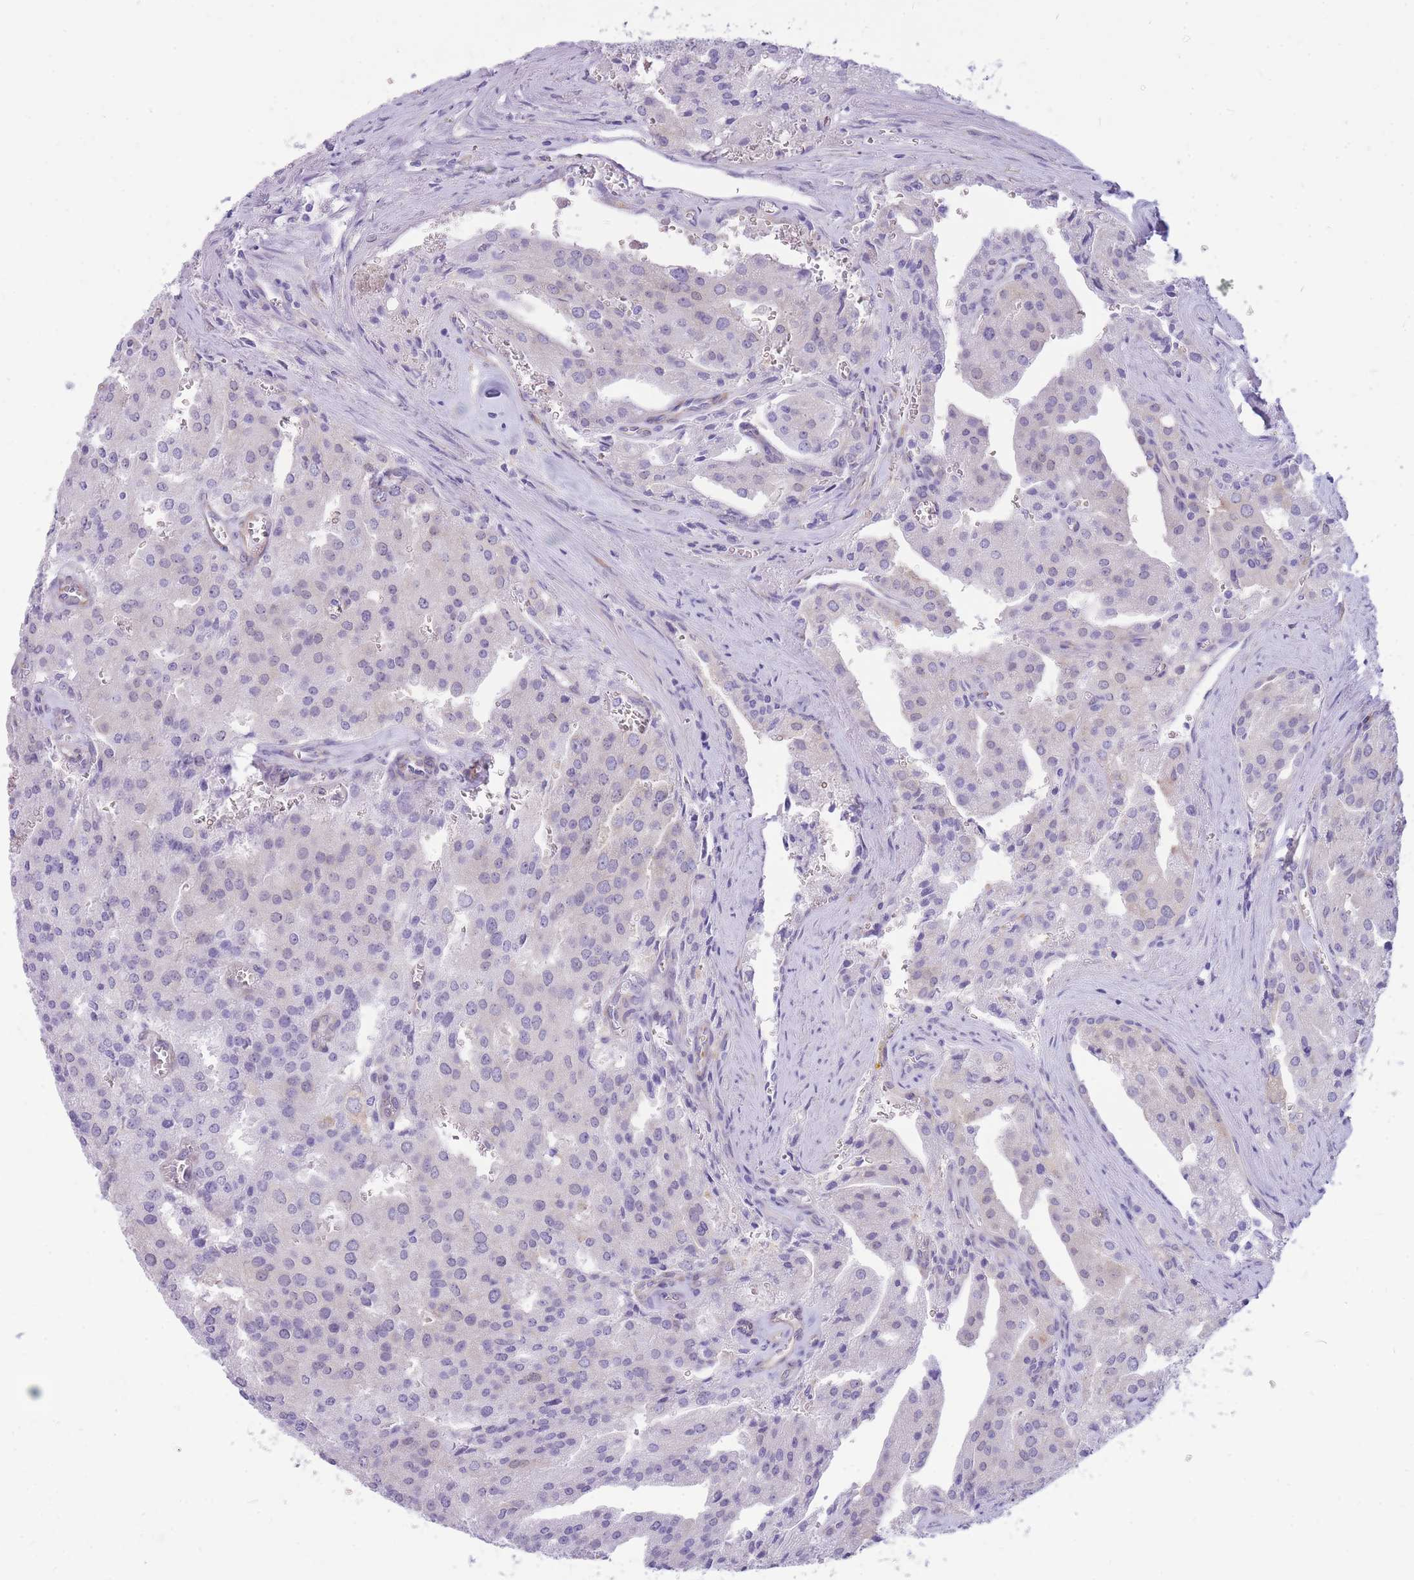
{"staining": {"intensity": "negative", "quantity": "none", "location": "none"}, "tissue": "prostate cancer", "cell_type": "Tumor cells", "image_type": "cancer", "snomed": [{"axis": "morphology", "description": "Adenocarcinoma, High grade"}, {"axis": "topography", "description": "Prostate"}], "caption": "The photomicrograph exhibits no staining of tumor cells in adenocarcinoma (high-grade) (prostate).", "gene": "MTSS2", "patient": {"sex": "male", "age": 68}}